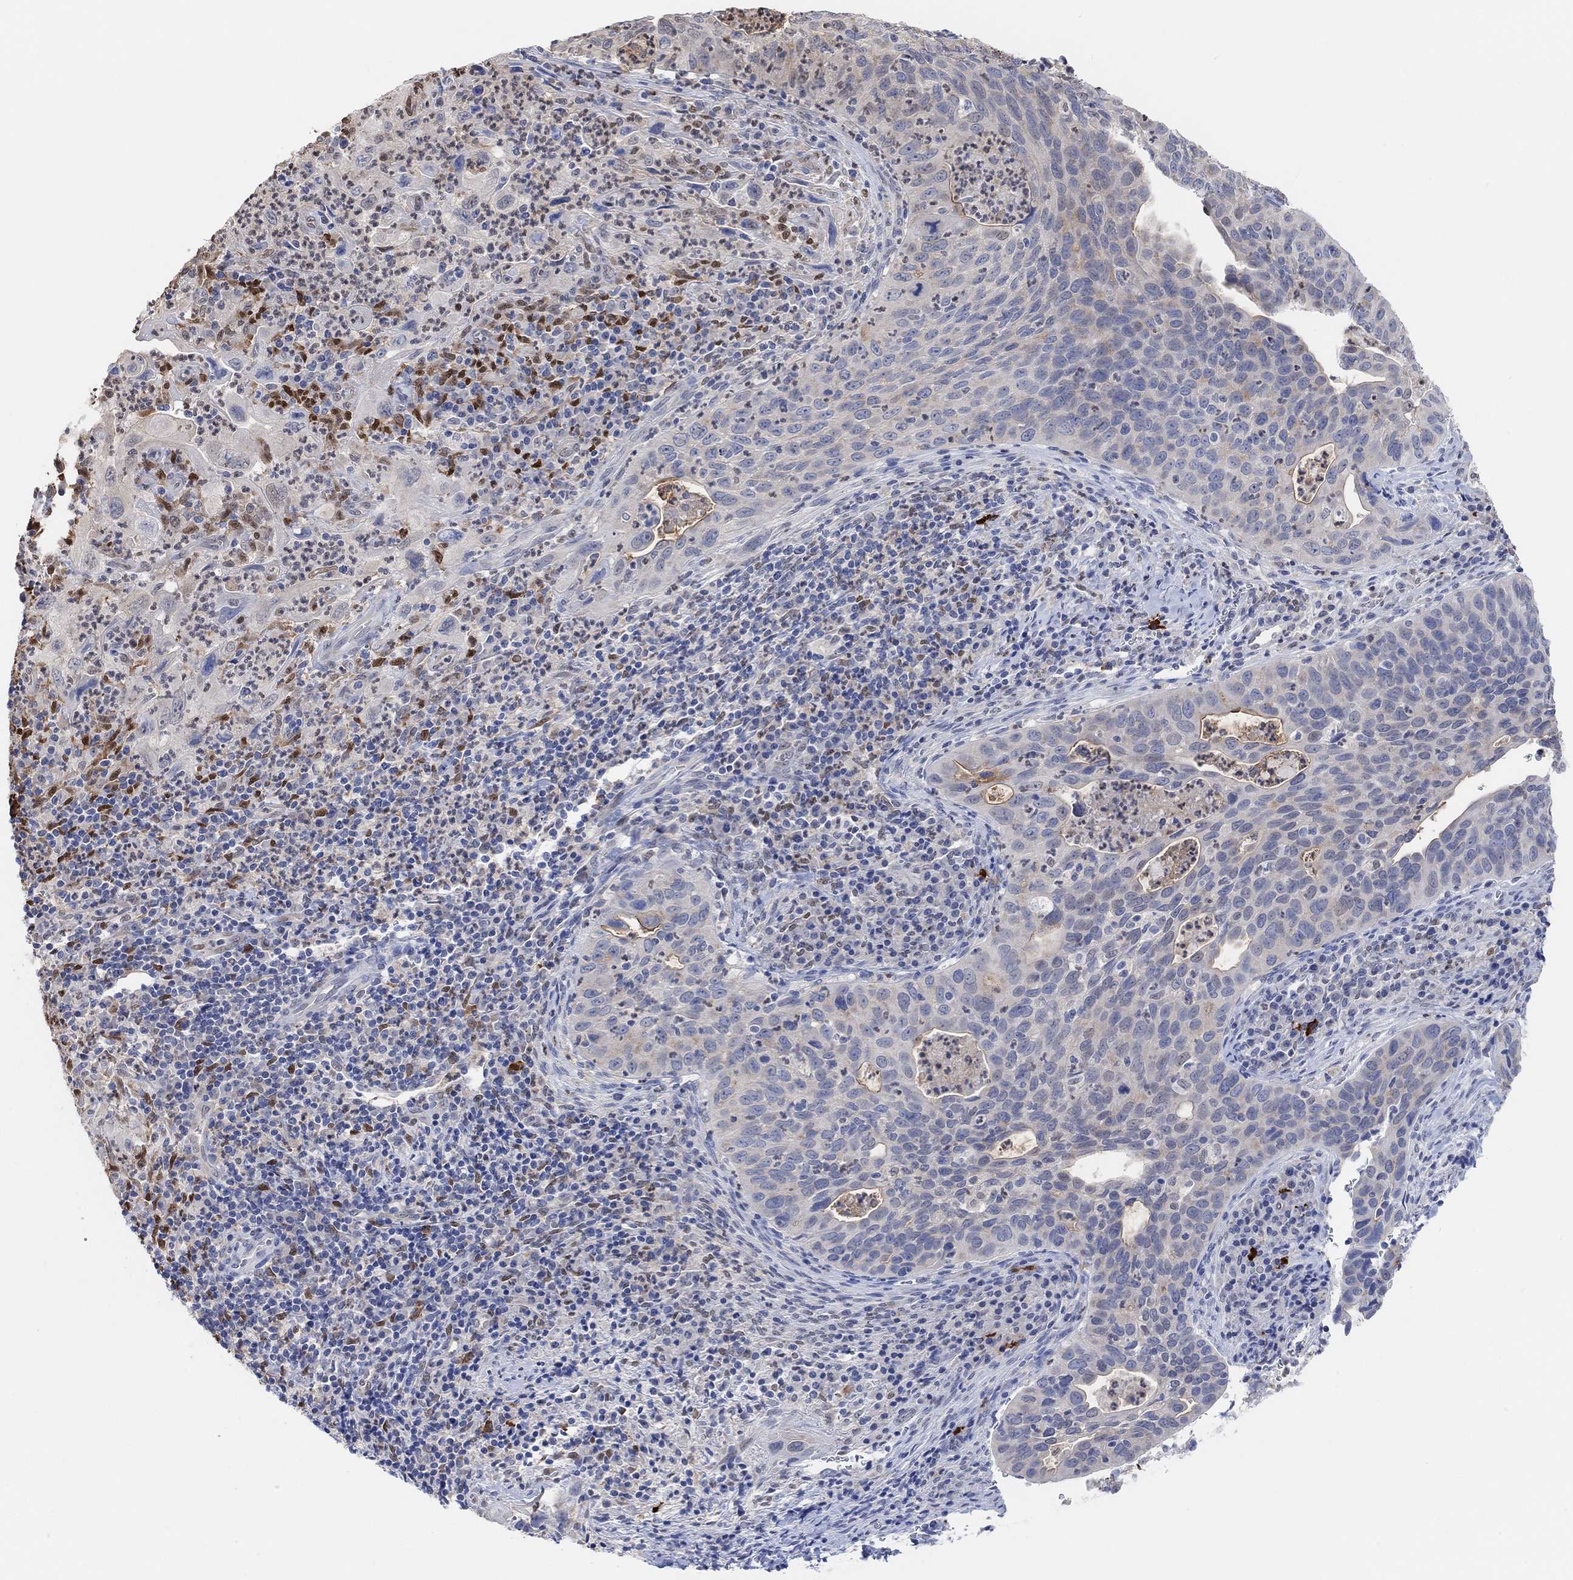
{"staining": {"intensity": "negative", "quantity": "none", "location": "none"}, "tissue": "cervical cancer", "cell_type": "Tumor cells", "image_type": "cancer", "snomed": [{"axis": "morphology", "description": "Squamous cell carcinoma, NOS"}, {"axis": "topography", "description": "Cervix"}], "caption": "DAB immunohistochemical staining of cervical cancer demonstrates no significant expression in tumor cells.", "gene": "MUC1", "patient": {"sex": "female", "age": 26}}